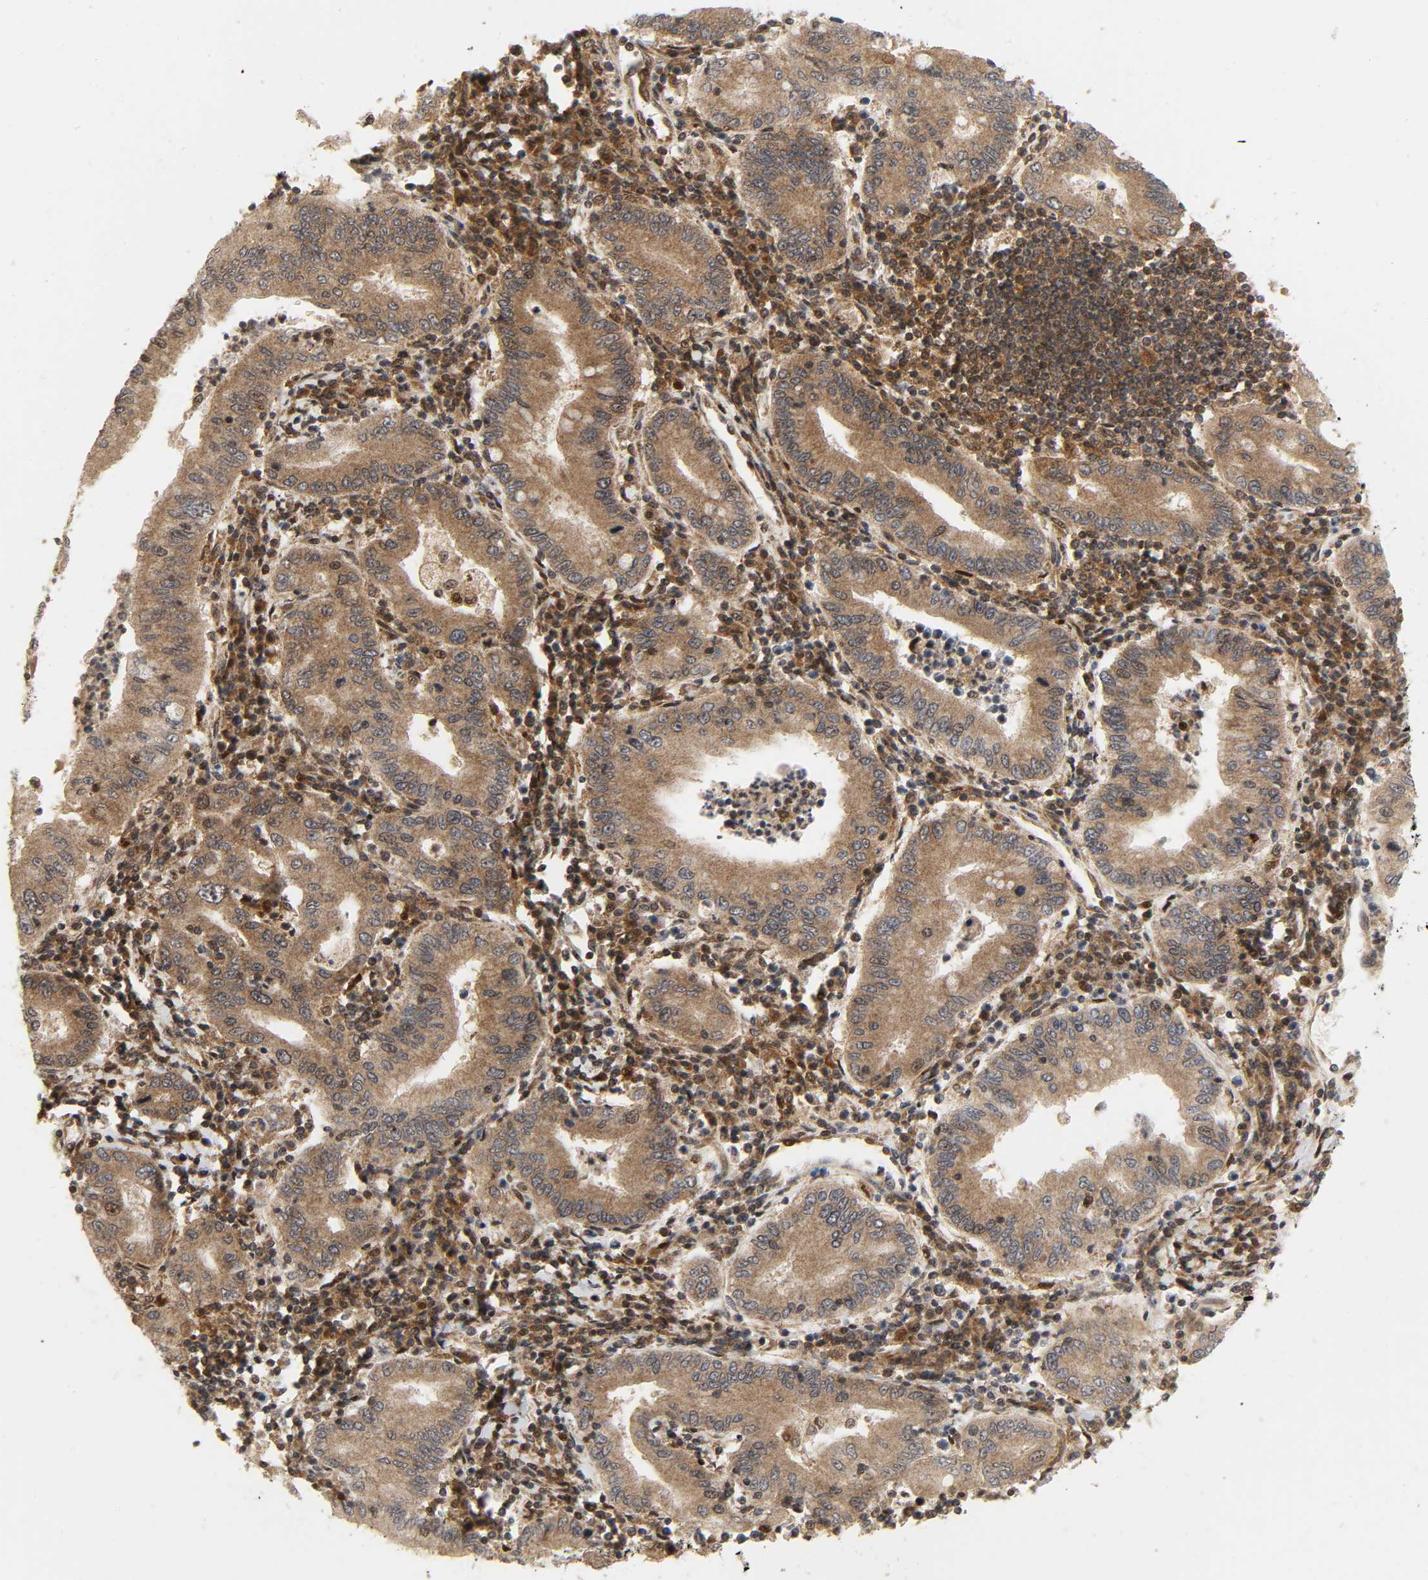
{"staining": {"intensity": "moderate", "quantity": ">75%", "location": "cytoplasmic/membranous"}, "tissue": "stomach cancer", "cell_type": "Tumor cells", "image_type": "cancer", "snomed": [{"axis": "morphology", "description": "Normal tissue, NOS"}, {"axis": "morphology", "description": "Adenocarcinoma, NOS"}, {"axis": "topography", "description": "Esophagus"}, {"axis": "topography", "description": "Stomach, upper"}, {"axis": "topography", "description": "Peripheral nerve tissue"}], "caption": "An immunohistochemistry photomicrograph of neoplastic tissue is shown. Protein staining in brown highlights moderate cytoplasmic/membranous positivity in stomach cancer (adenocarcinoma) within tumor cells. The protein of interest is shown in brown color, while the nuclei are stained blue.", "gene": "CHUK", "patient": {"sex": "male", "age": 62}}